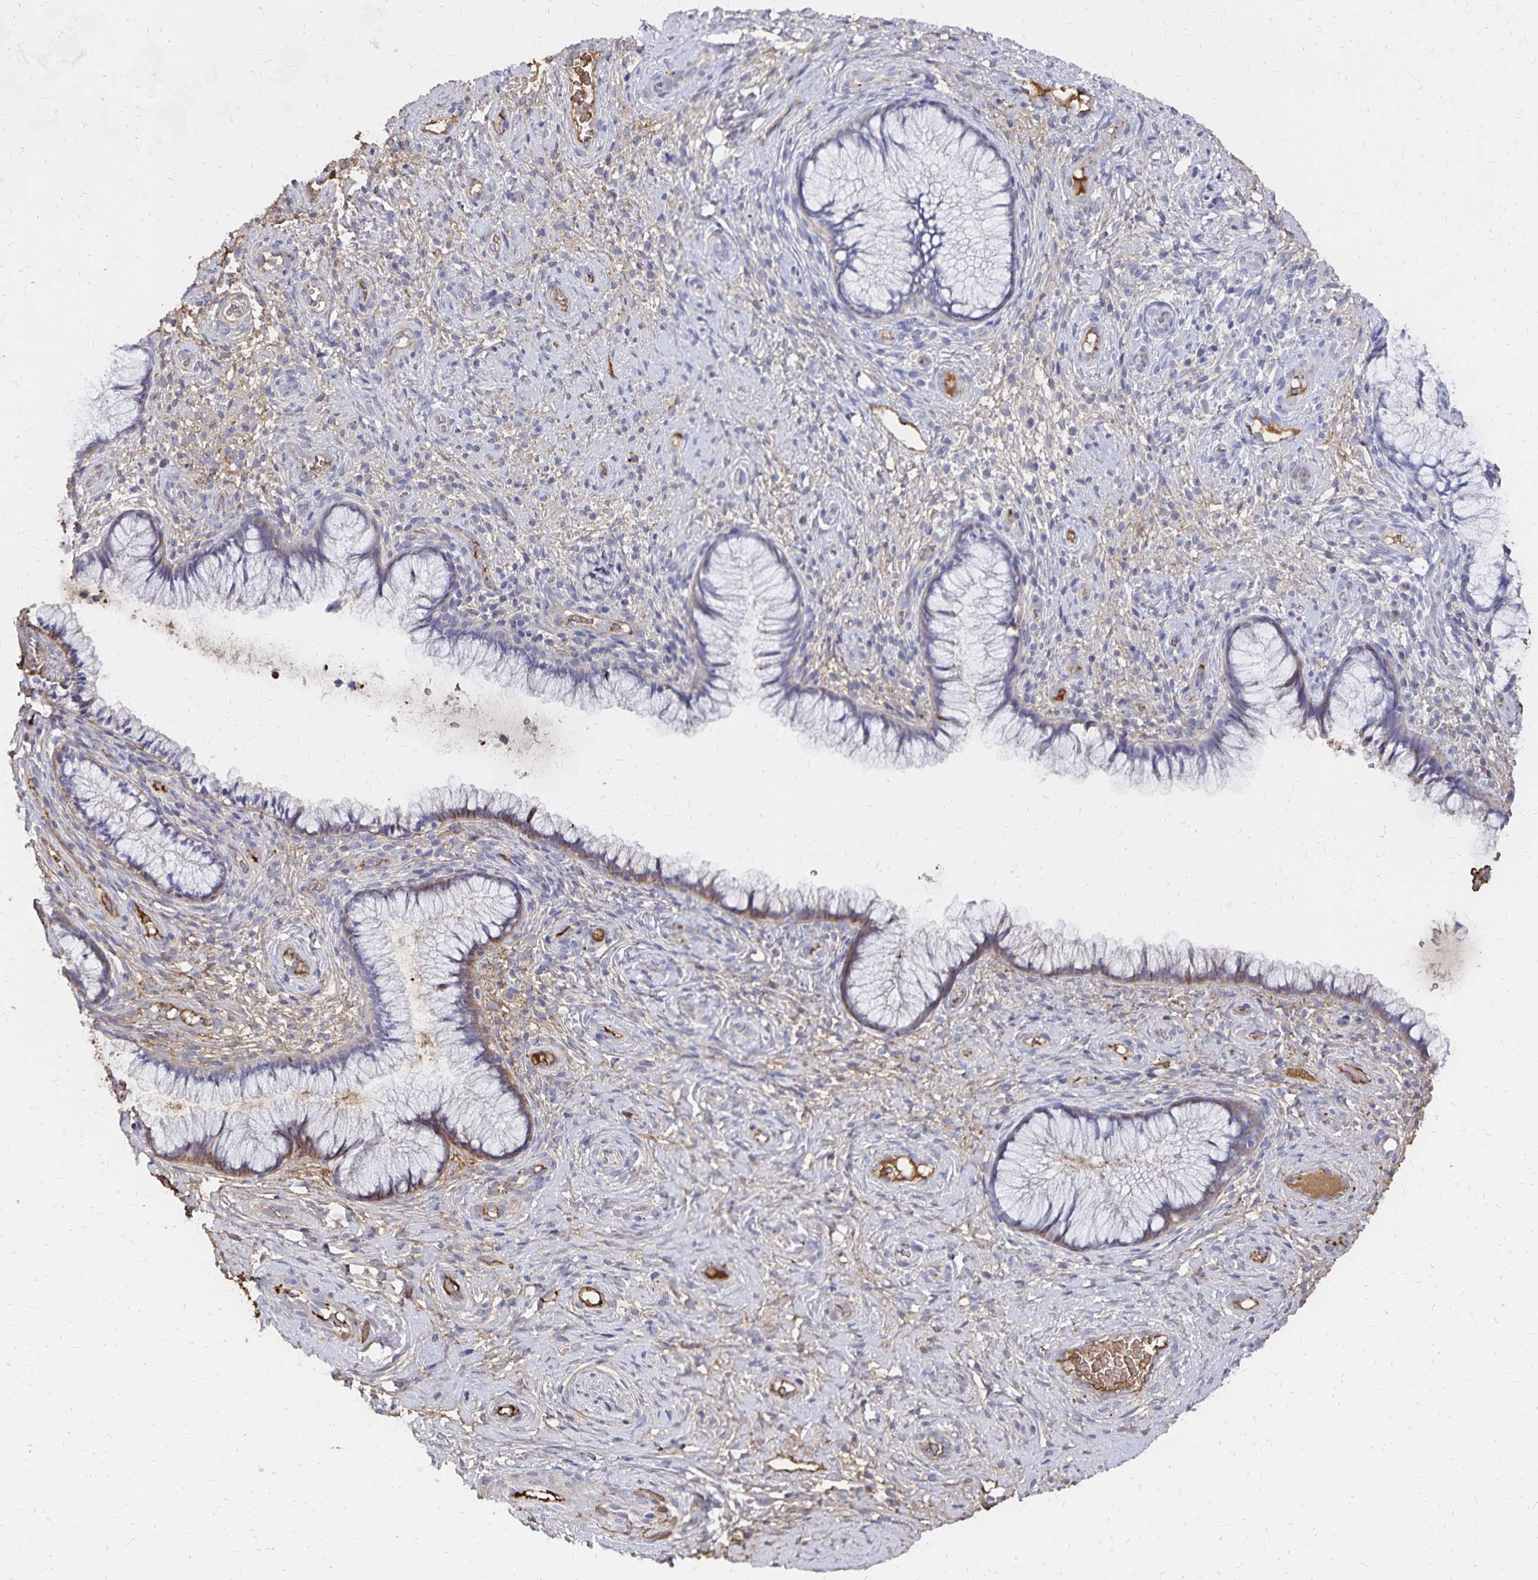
{"staining": {"intensity": "moderate", "quantity": "<25%", "location": "cytoplasmic/membranous"}, "tissue": "cervix", "cell_type": "Glandular cells", "image_type": "normal", "snomed": [{"axis": "morphology", "description": "Normal tissue, NOS"}, {"axis": "topography", "description": "Cervix"}], "caption": "High-magnification brightfield microscopy of normal cervix stained with DAB (brown) and counterstained with hematoxylin (blue). glandular cells exhibit moderate cytoplasmic/membranous staining is appreciated in approximately<25% of cells. Nuclei are stained in blue.", "gene": "KISS1", "patient": {"sex": "female", "age": 34}}